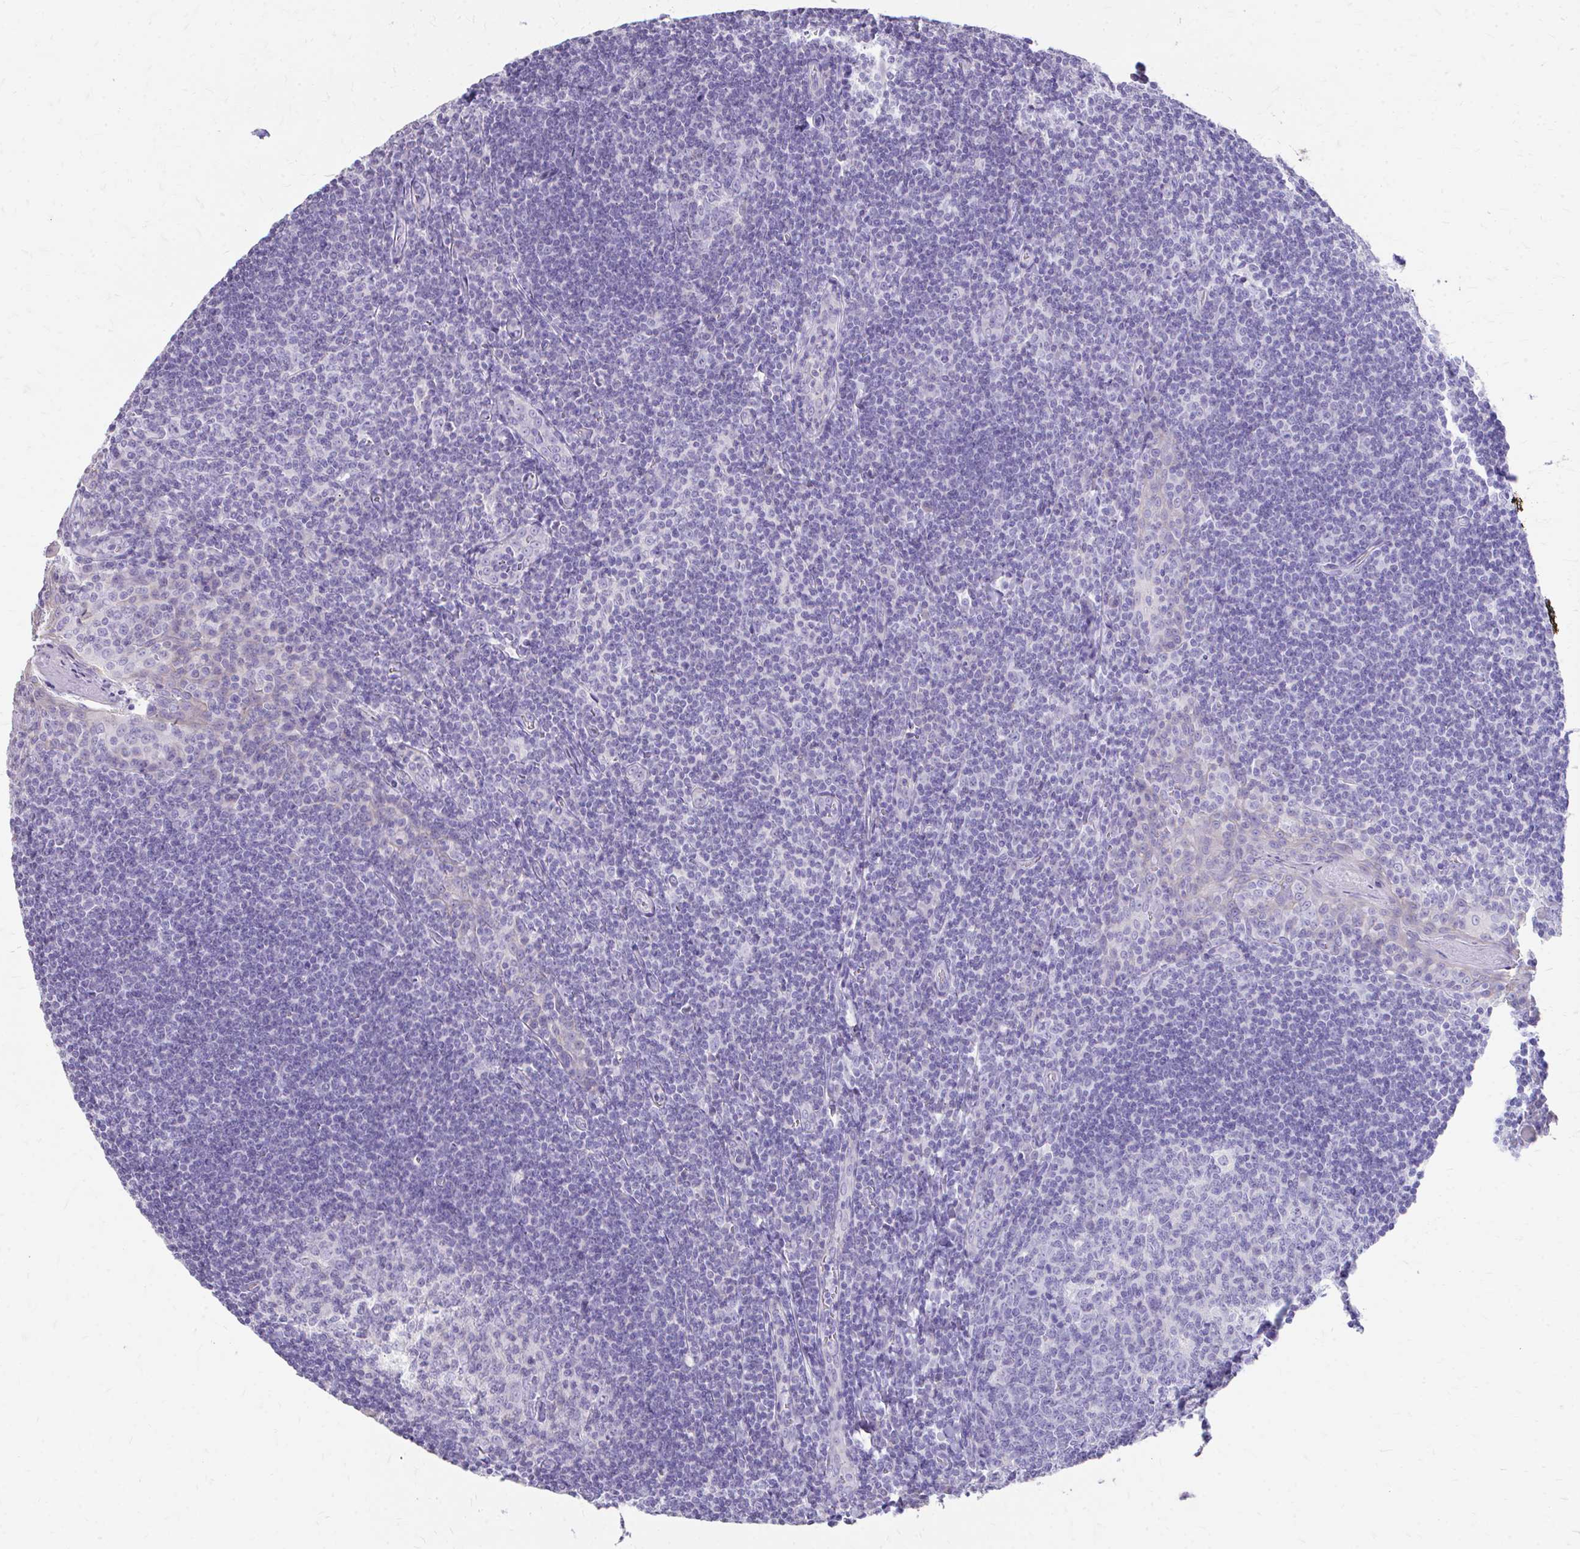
{"staining": {"intensity": "negative", "quantity": "none", "location": "none"}, "tissue": "tonsil", "cell_type": "Germinal center cells", "image_type": "normal", "snomed": [{"axis": "morphology", "description": "Normal tissue, NOS"}, {"axis": "topography", "description": "Tonsil"}], "caption": "Immunohistochemical staining of unremarkable tonsil demonstrates no significant staining in germinal center cells.", "gene": "CFH", "patient": {"sex": "male", "age": 27}}